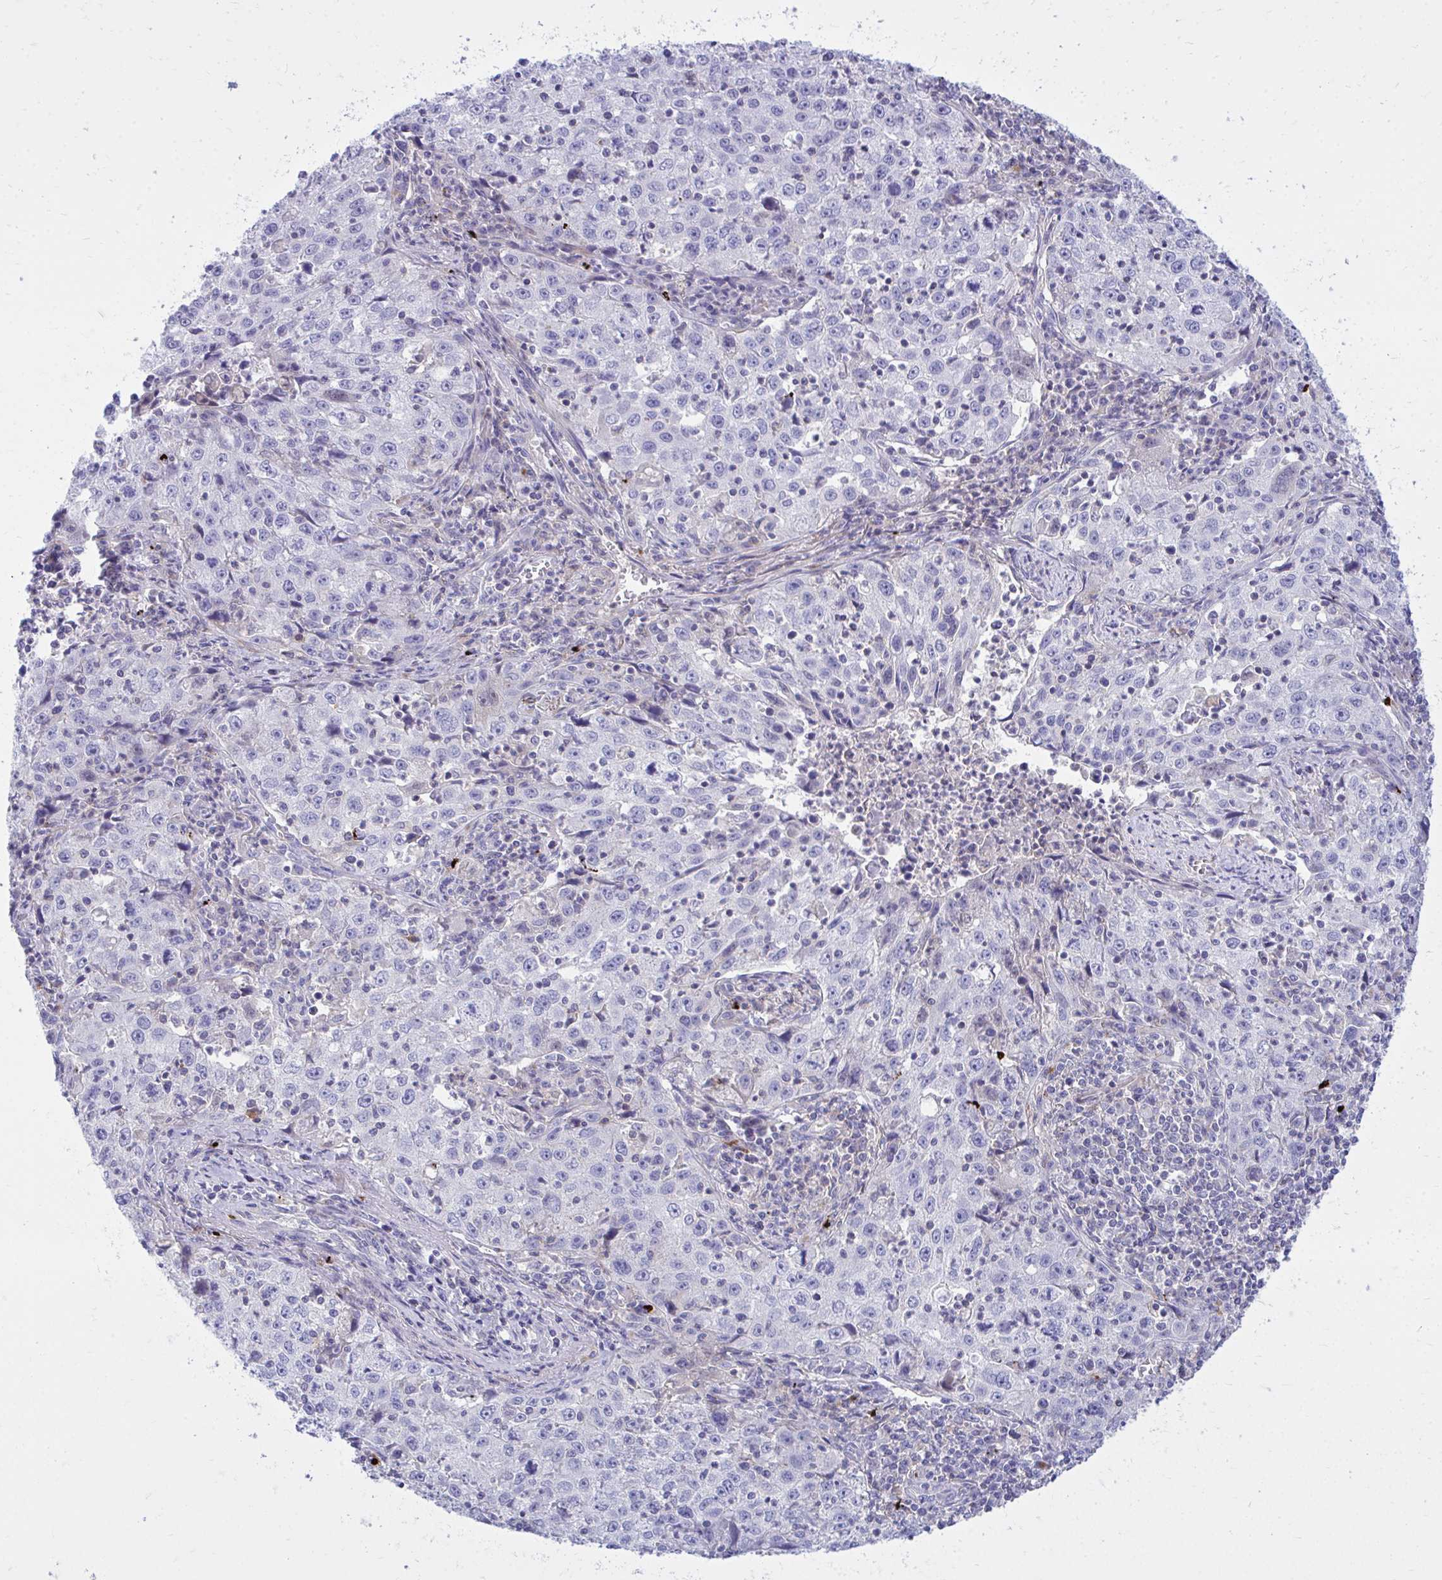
{"staining": {"intensity": "negative", "quantity": "none", "location": "none"}, "tissue": "lung cancer", "cell_type": "Tumor cells", "image_type": "cancer", "snomed": [{"axis": "morphology", "description": "Squamous cell carcinoma, NOS"}, {"axis": "topography", "description": "Lung"}], "caption": "This micrograph is of squamous cell carcinoma (lung) stained with IHC to label a protein in brown with the nuclei are counter-stained blue. There is no positivity in tumor cells. Brightfield microscopy of IHC stained with DAB (brown) and hematoxylin (blue), captured at high magnification.", "gene": "TP53I11", "patient": {"sex": "male", "age": 71}}